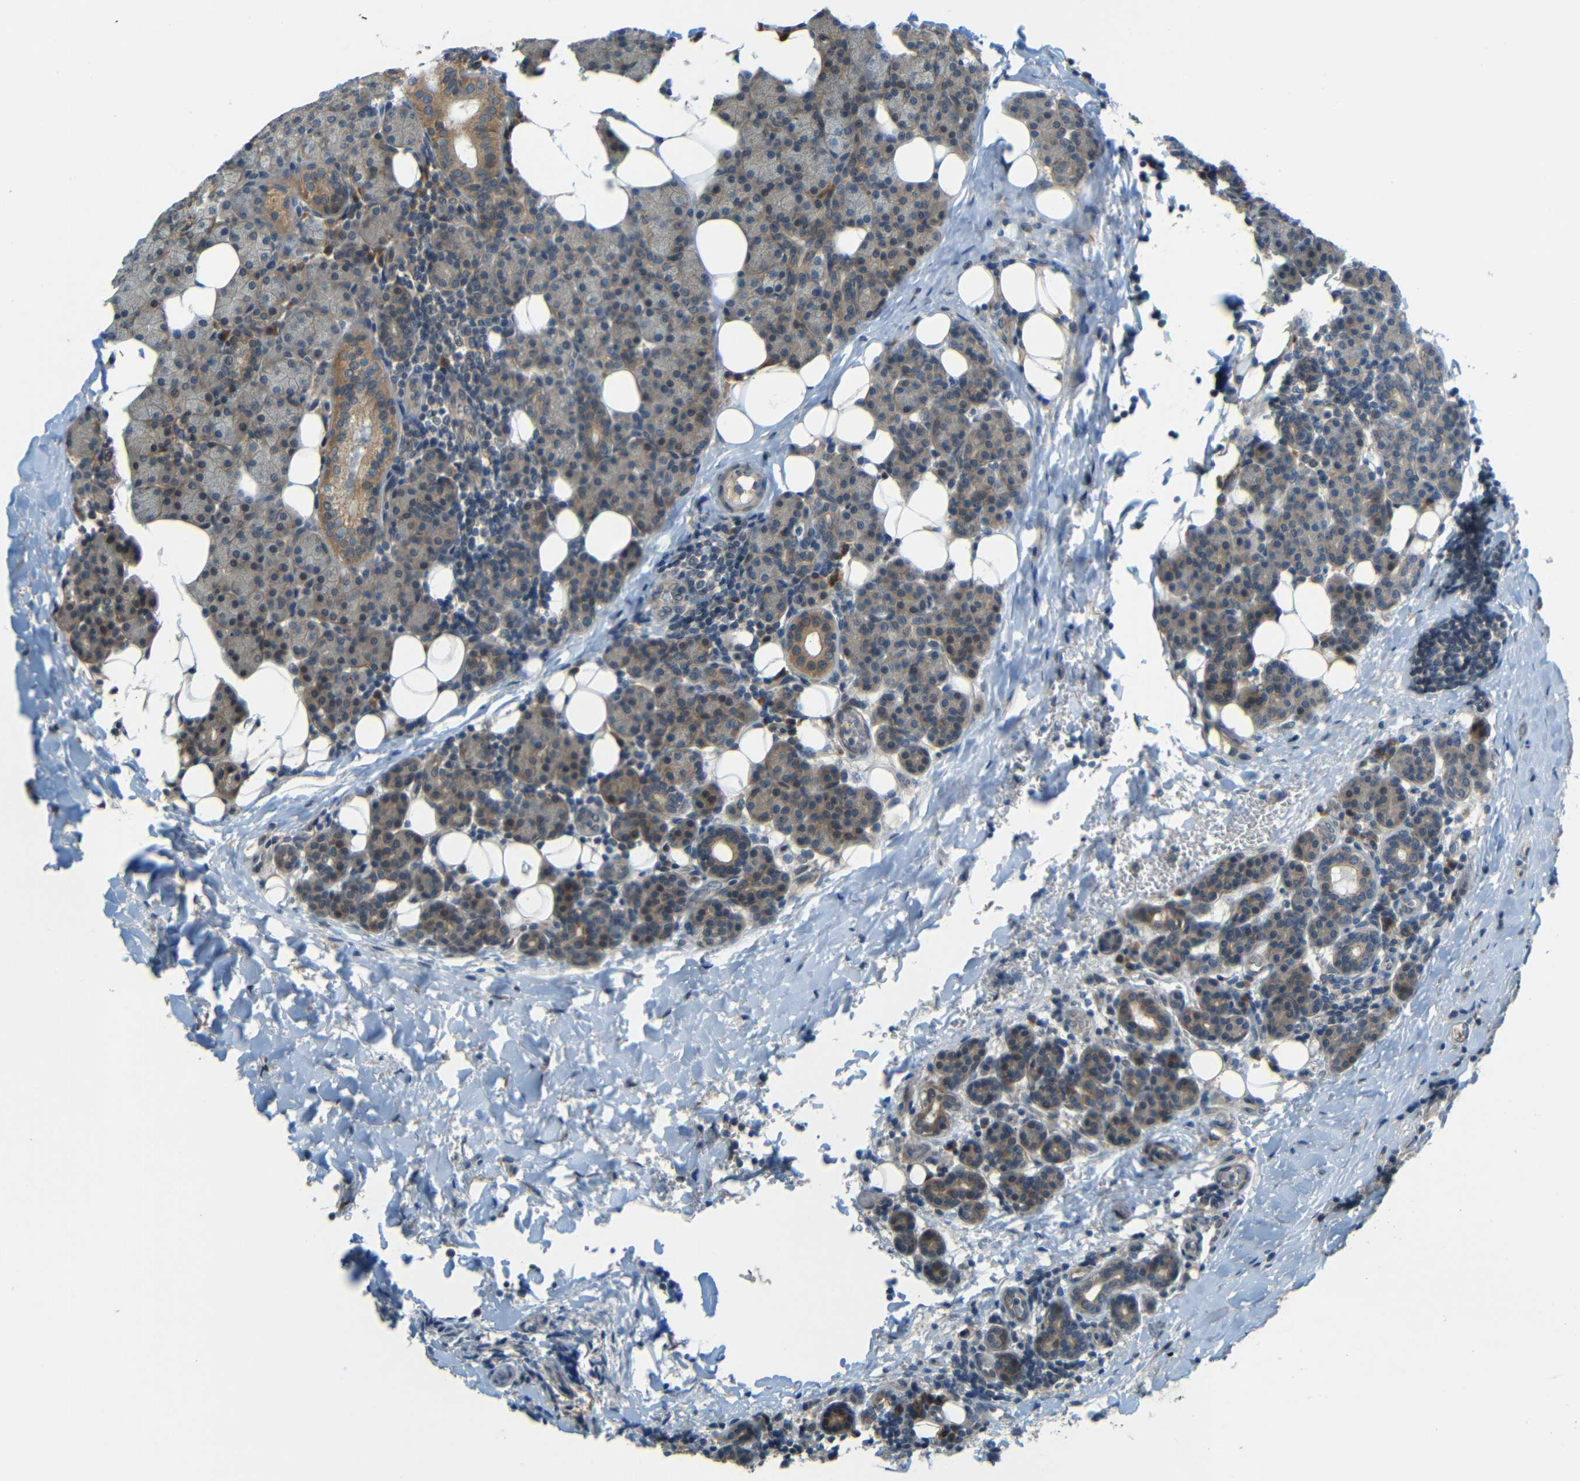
{"staining": {"intensity": "moderate", "quantity": "25%-75%", "location": "cytoplasmic/membranous"}, "tissue": "lymph node", "cell_type": "Germinal center cells", "image_type": "normal", "snomed": [{"axis": "morphology", "description": "Normal tissue, NOS"}, {"axis": "topography", "description": "Lymph node"}, {"axis": "topography", "description": "Salivary gland"}], "caption": "Immunohistochemical staining of normal lymph node demonstrates moderate cytoplasmic/membranous protein staining in approximately 25%-75% of germinal center cells. (DAB IHC, brown staining for protein, blue staining for nuclei).", "gene": "FNDC3A", "patient": {"sex": "male", "age": 8}}